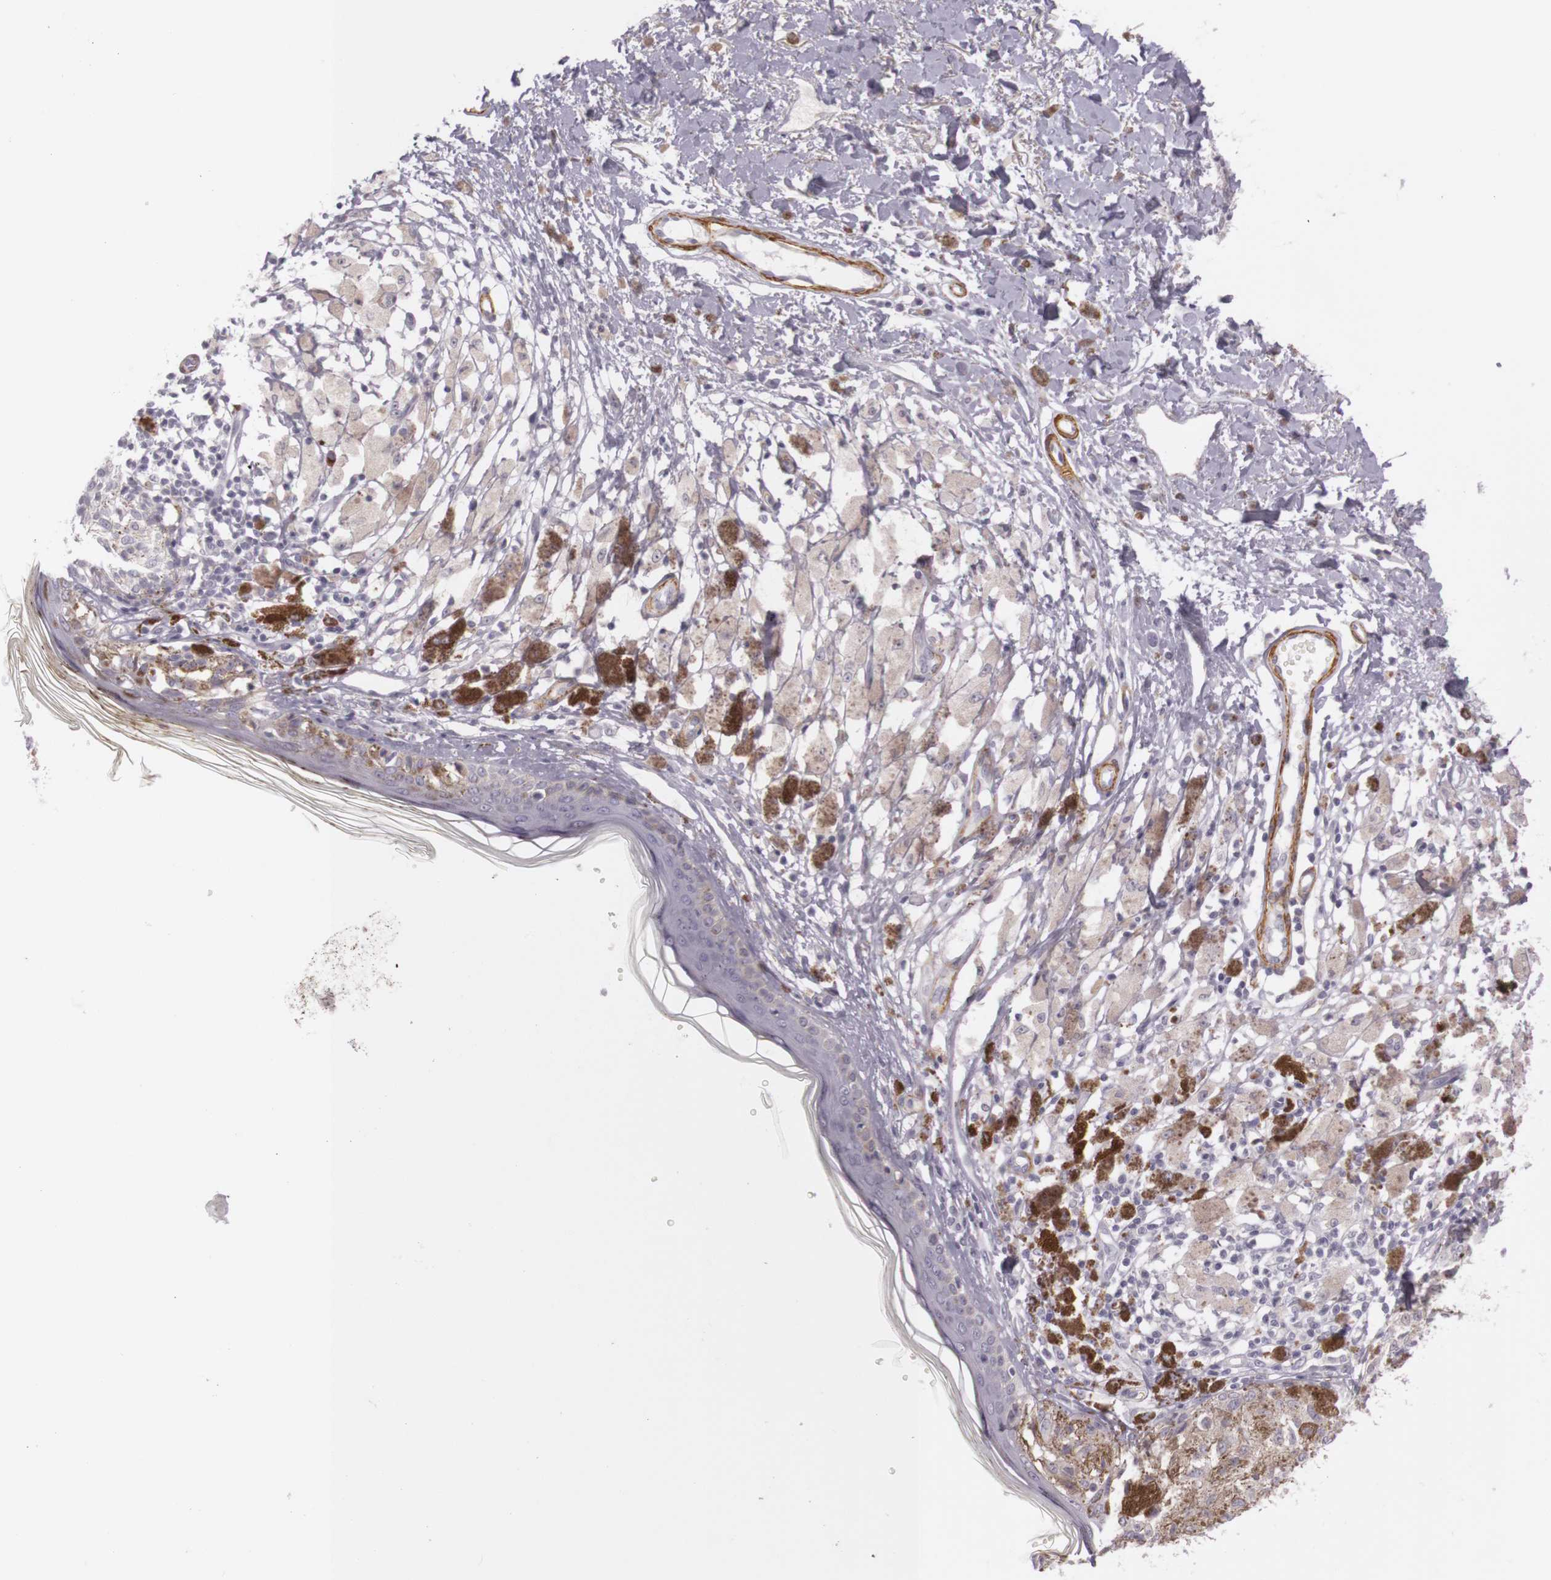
{"staining": {"intensity": "weak", "quantity": ">75%", "location": "cytoplasmic/membranous"}, "tissue": "melanoma", "cell_type": "Tumor cells", "image_type": "cancer", "snomed": [{"axis": "morphology", "description": "Malignant melanoma, NOS"}, {"axis": "topography", "description": "Skin"}], "caption": "High-magnification brightfield microscopy of malignant melanoma stained with DAB (brown) and counterstained with hematoxylin (blue). tumor cells exhibit weak cytoplasmic/membranous positivity is seen in approximately>75% of cells.", "gene": "CNTN2", "patient": {"sex": "male", "age": 88}}